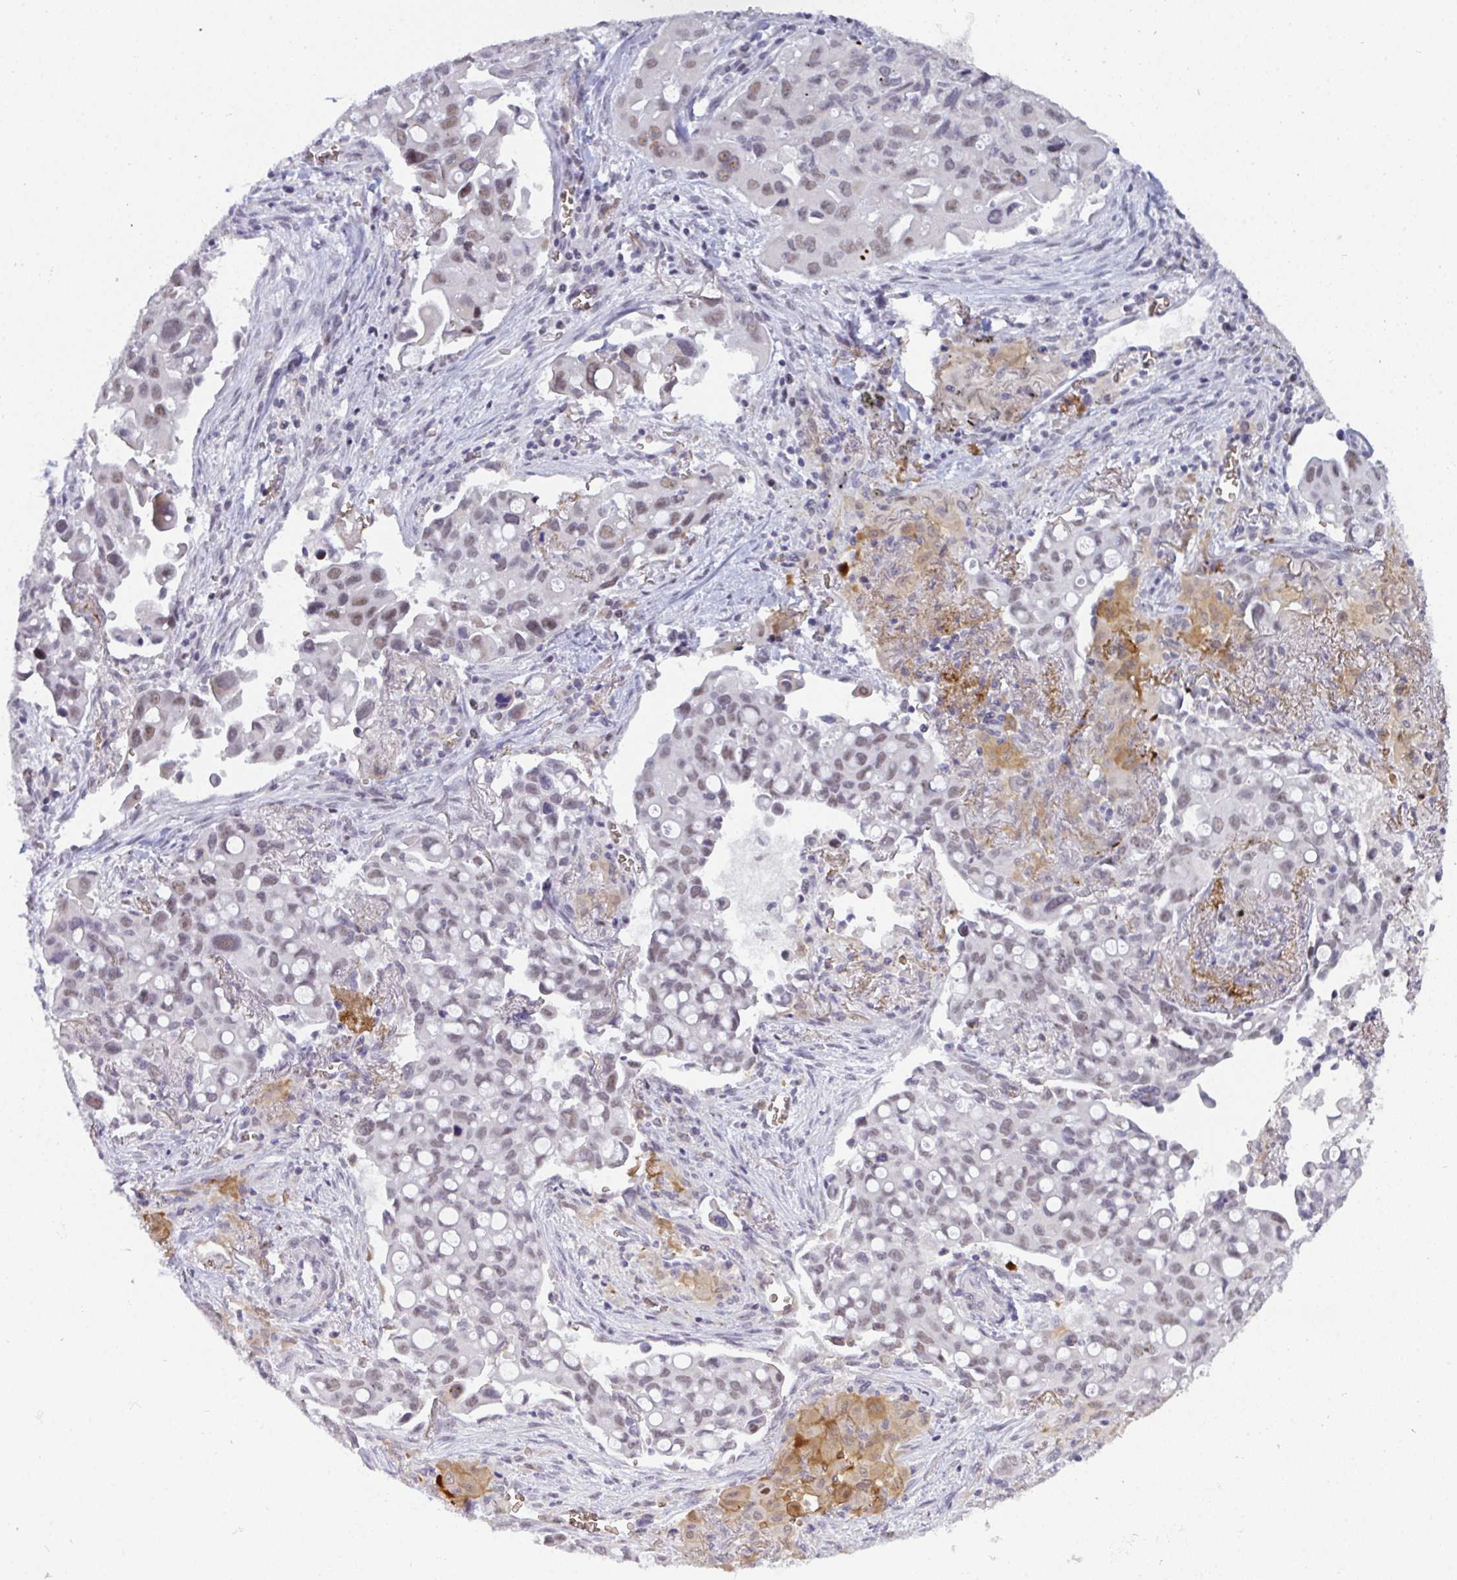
{"staining": {"intensity": "weak", "quantity": "25%-75%", "location": "nuclear"}, "tissue": "lung cancer", "cell_type": "Tumor cells", "image_type": "cancer", "snomed": [{"axis": "morphology", "description": "Adenocarcinoma, NOS"}, {"axis": "topography", "description": "Lung"}], "caption": "Adenocarcinoma (lung) stained for a protein (brown) exhibits weak nuclear positive staining in approximately 25%-75% of tumor cells.", "gene": "TNMD", "patient": {"sex": "male", "age": 68}}